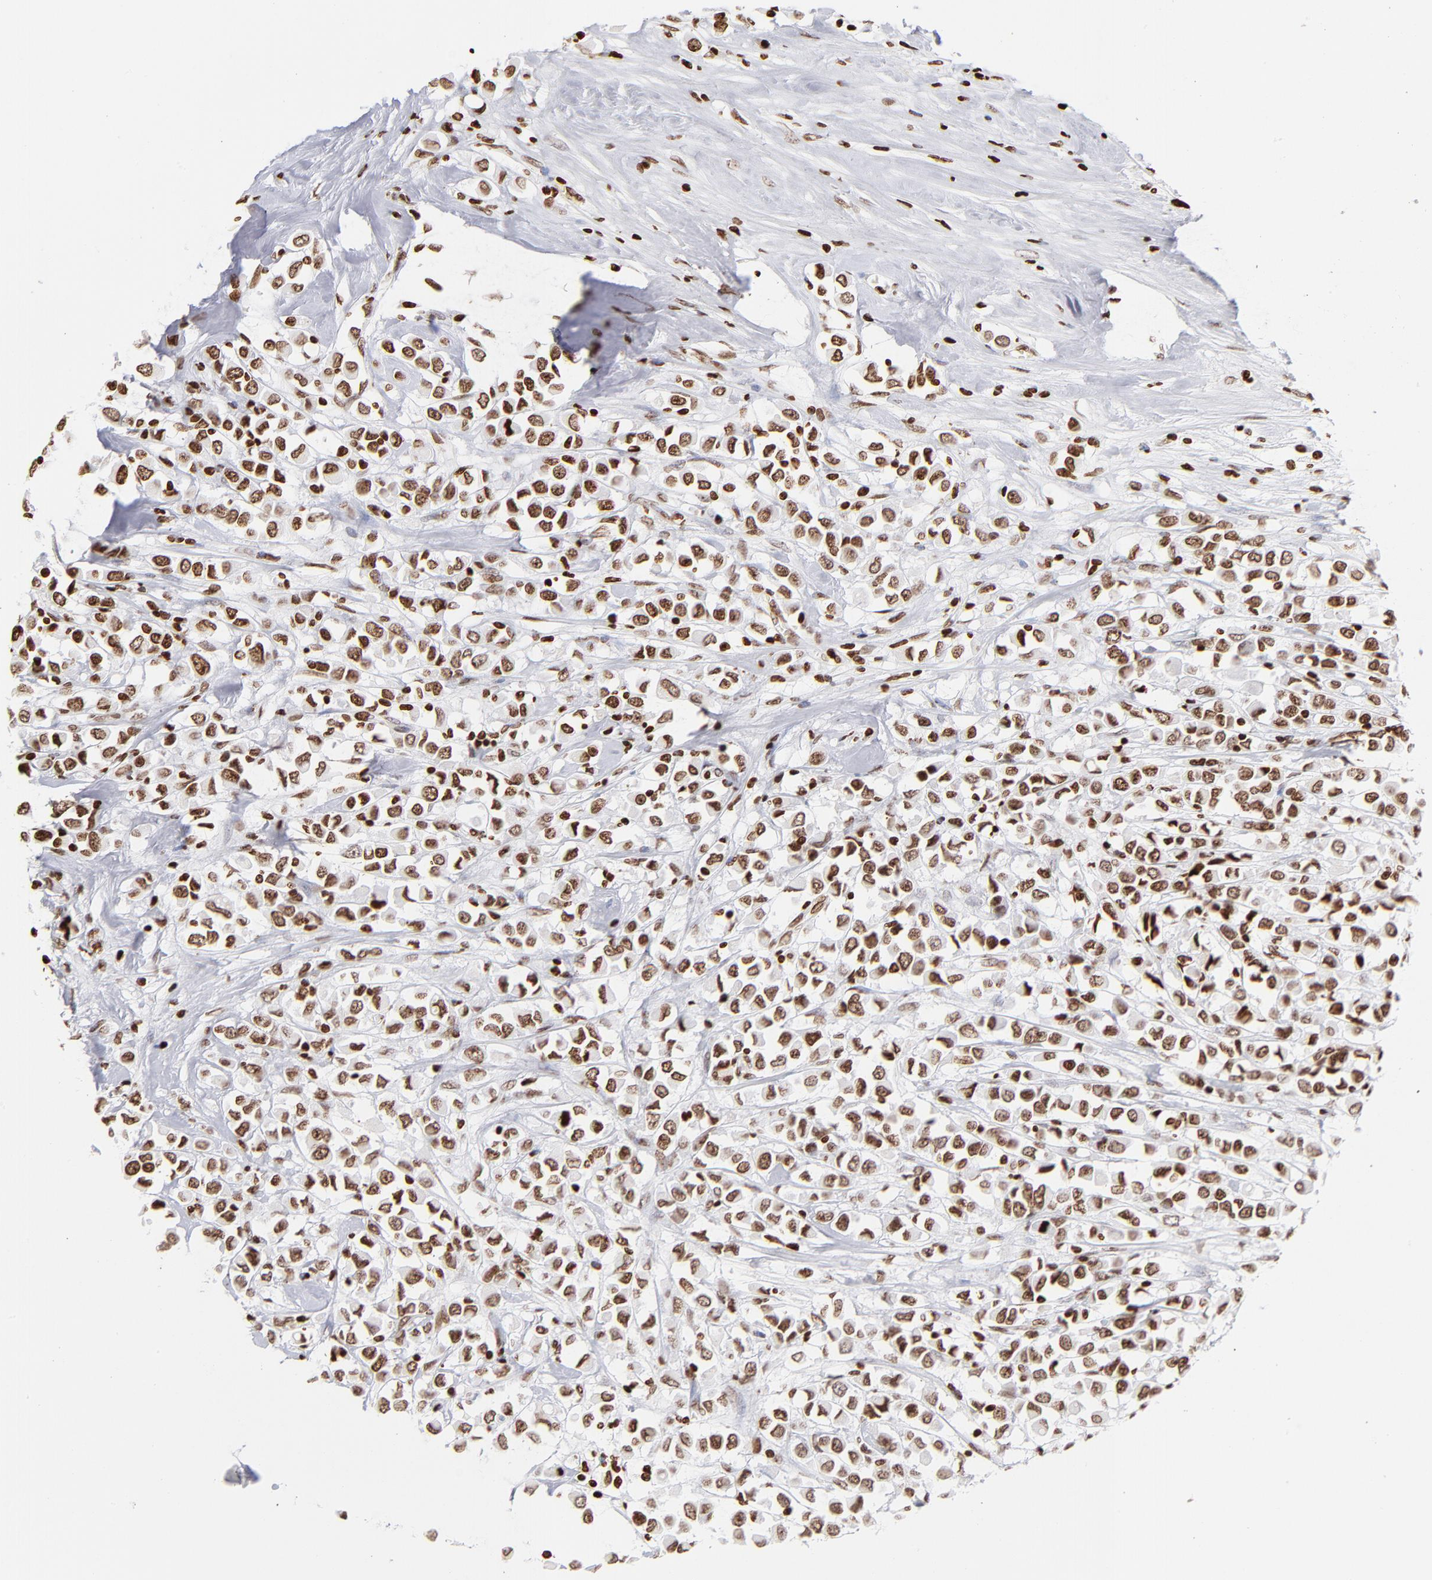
{"staining": {"intensity": "moderate", "quantity": ">75%", "location": "nuclear"}, "tissue": "breast cancer", "cell_type": "Tumor cells", "image_type": "cancer", "snomed": [{"axis": "morphology", "description": "Duct carcinoma"}, {"axis": "topography", "description": "Breast"}], "caption": "Human breast cancer (infiltrating ductal carcinoma) stained with a brown dye displays moderate nuclear positive expression in approximately >75% of tumor cells.", "gene": "RTL4", "patient": {"sex": "female", "age": 61}}